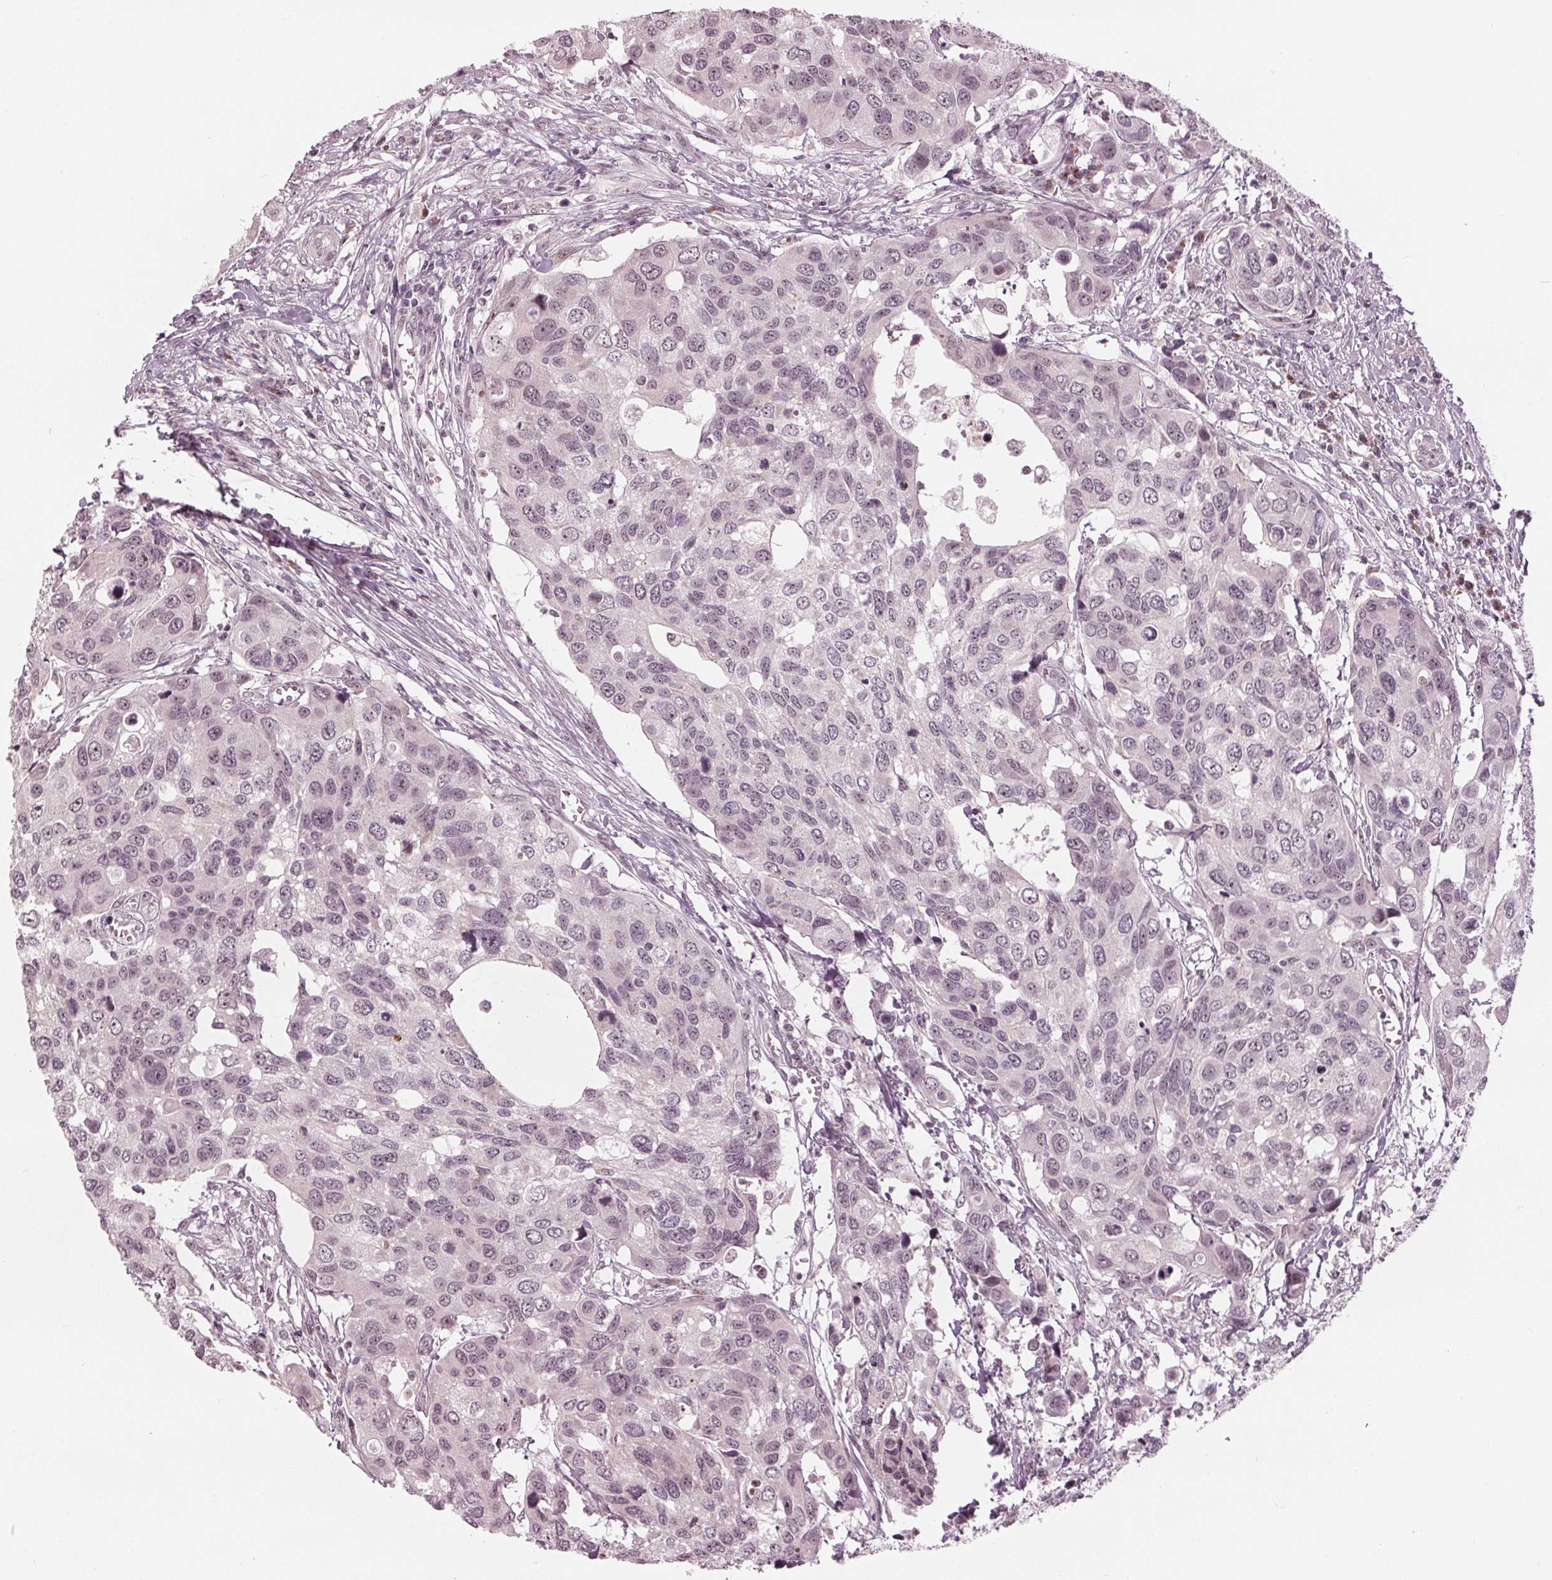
{"staining": {"intensity": "weak", "quantity": "<25%", "location": "nuclear"}, "tissue": "urothelial cancer", "cell_type": "Tumor cells", "image_type": "cancer", "snomed": [{"axis": "morphology", "description": "Urothelial carcinoma, High grade"}, {"axis": "topography", "description": "Urinary bladder"}], "caption": "This is an immunohistochemistry (IHC) histopathology image of human urothelial cancer. There is no staining in tumor cells.", "gene": "SLX4", "patient": {"sex": "male", "age": 60}}